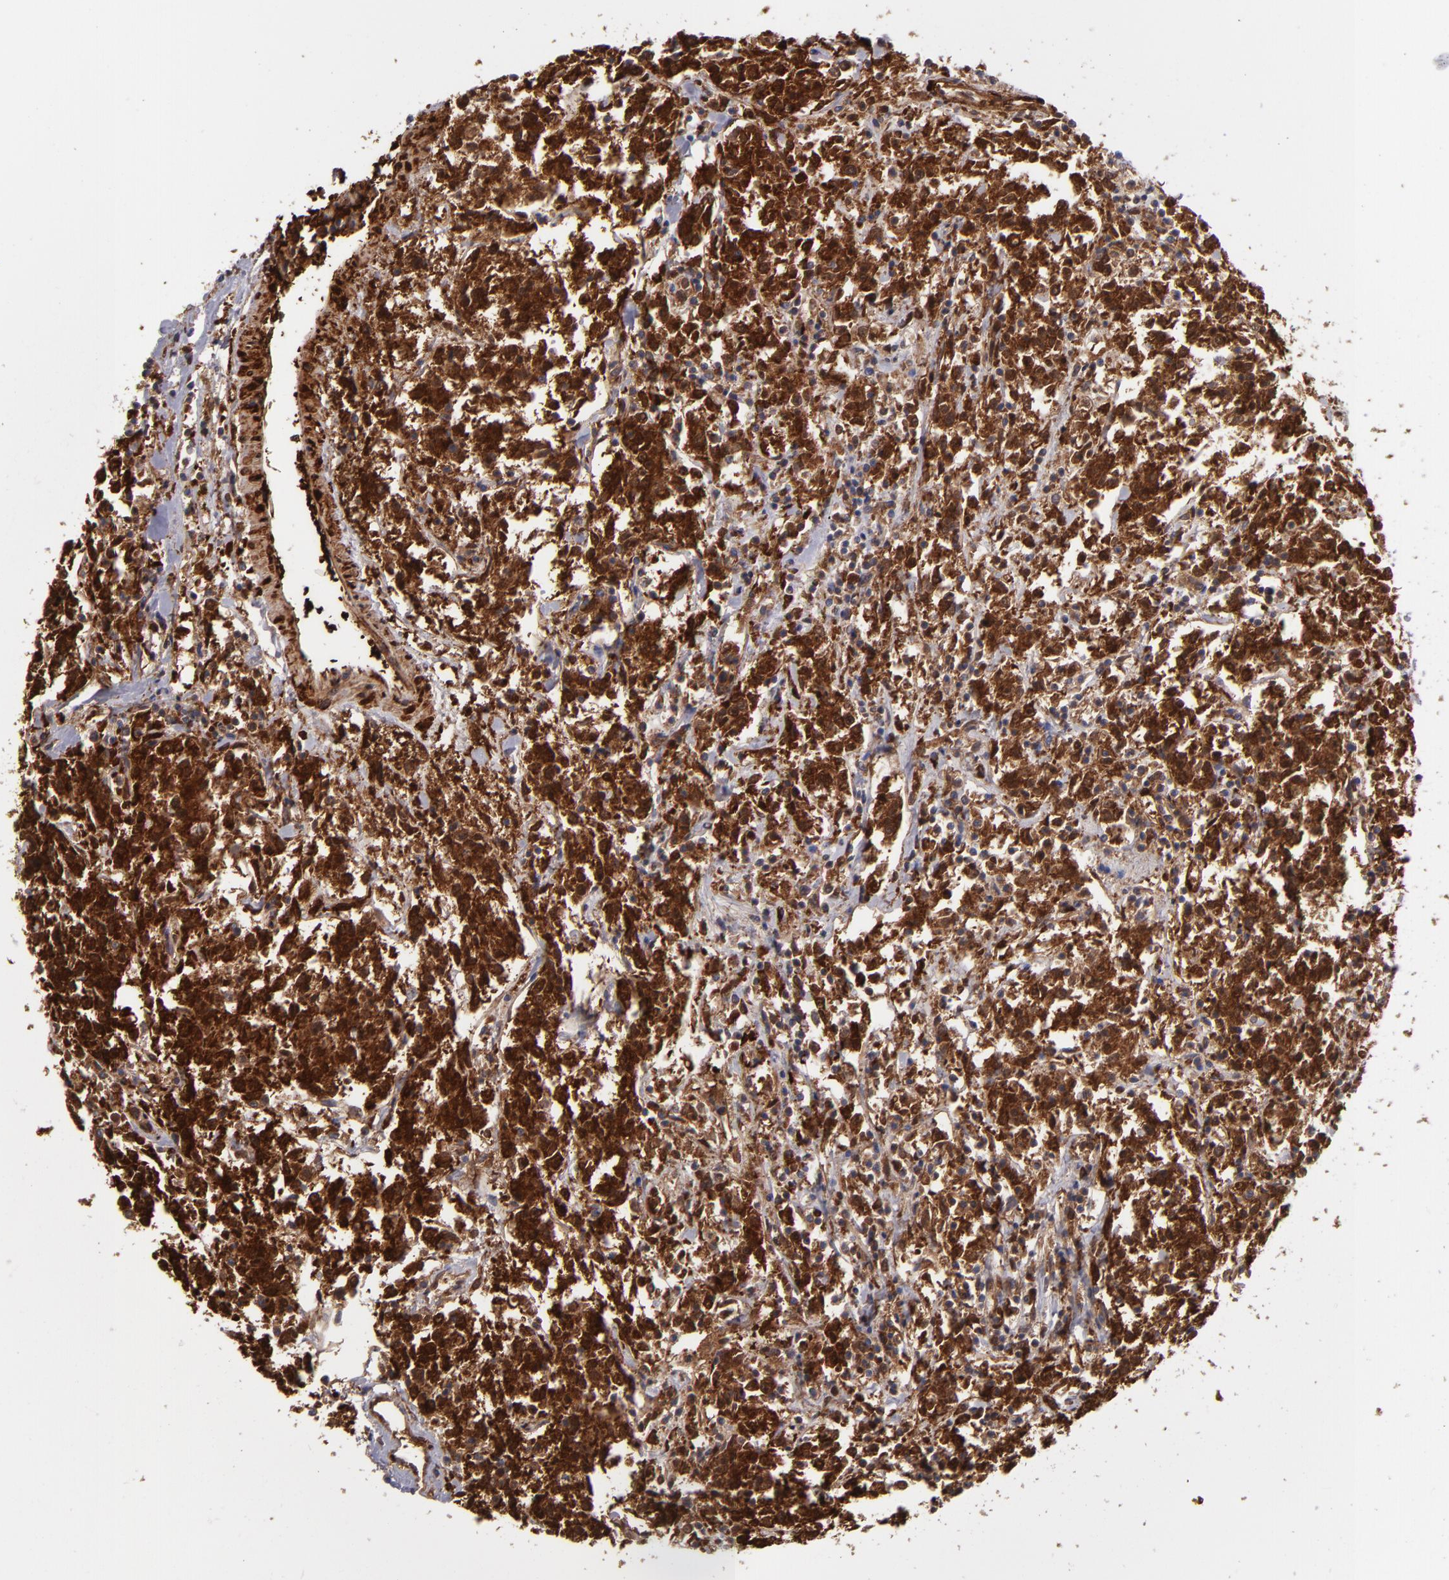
{"staining": {"intensity": "strong", "quantity": ">75%", "location": "cytoplasmic/membranous"}, "tissue": "lymphoma", "cell_type": "Tumor cells", "image_type": "cancer", "snomed": [{"axis": "morphology", "description": "Malignant lymphoma, non-Hodgkin's type, Low grade"}, {"axis": "topography", "description": "Small intestine"}], "caption": "Strong cytoplasmic/membranous expression for a protein is present in about >75% of tumor cells of lymphoma using immunohistochemistry.", "gene": "VCL", "patient": {"sex": "female", "age": 59}}